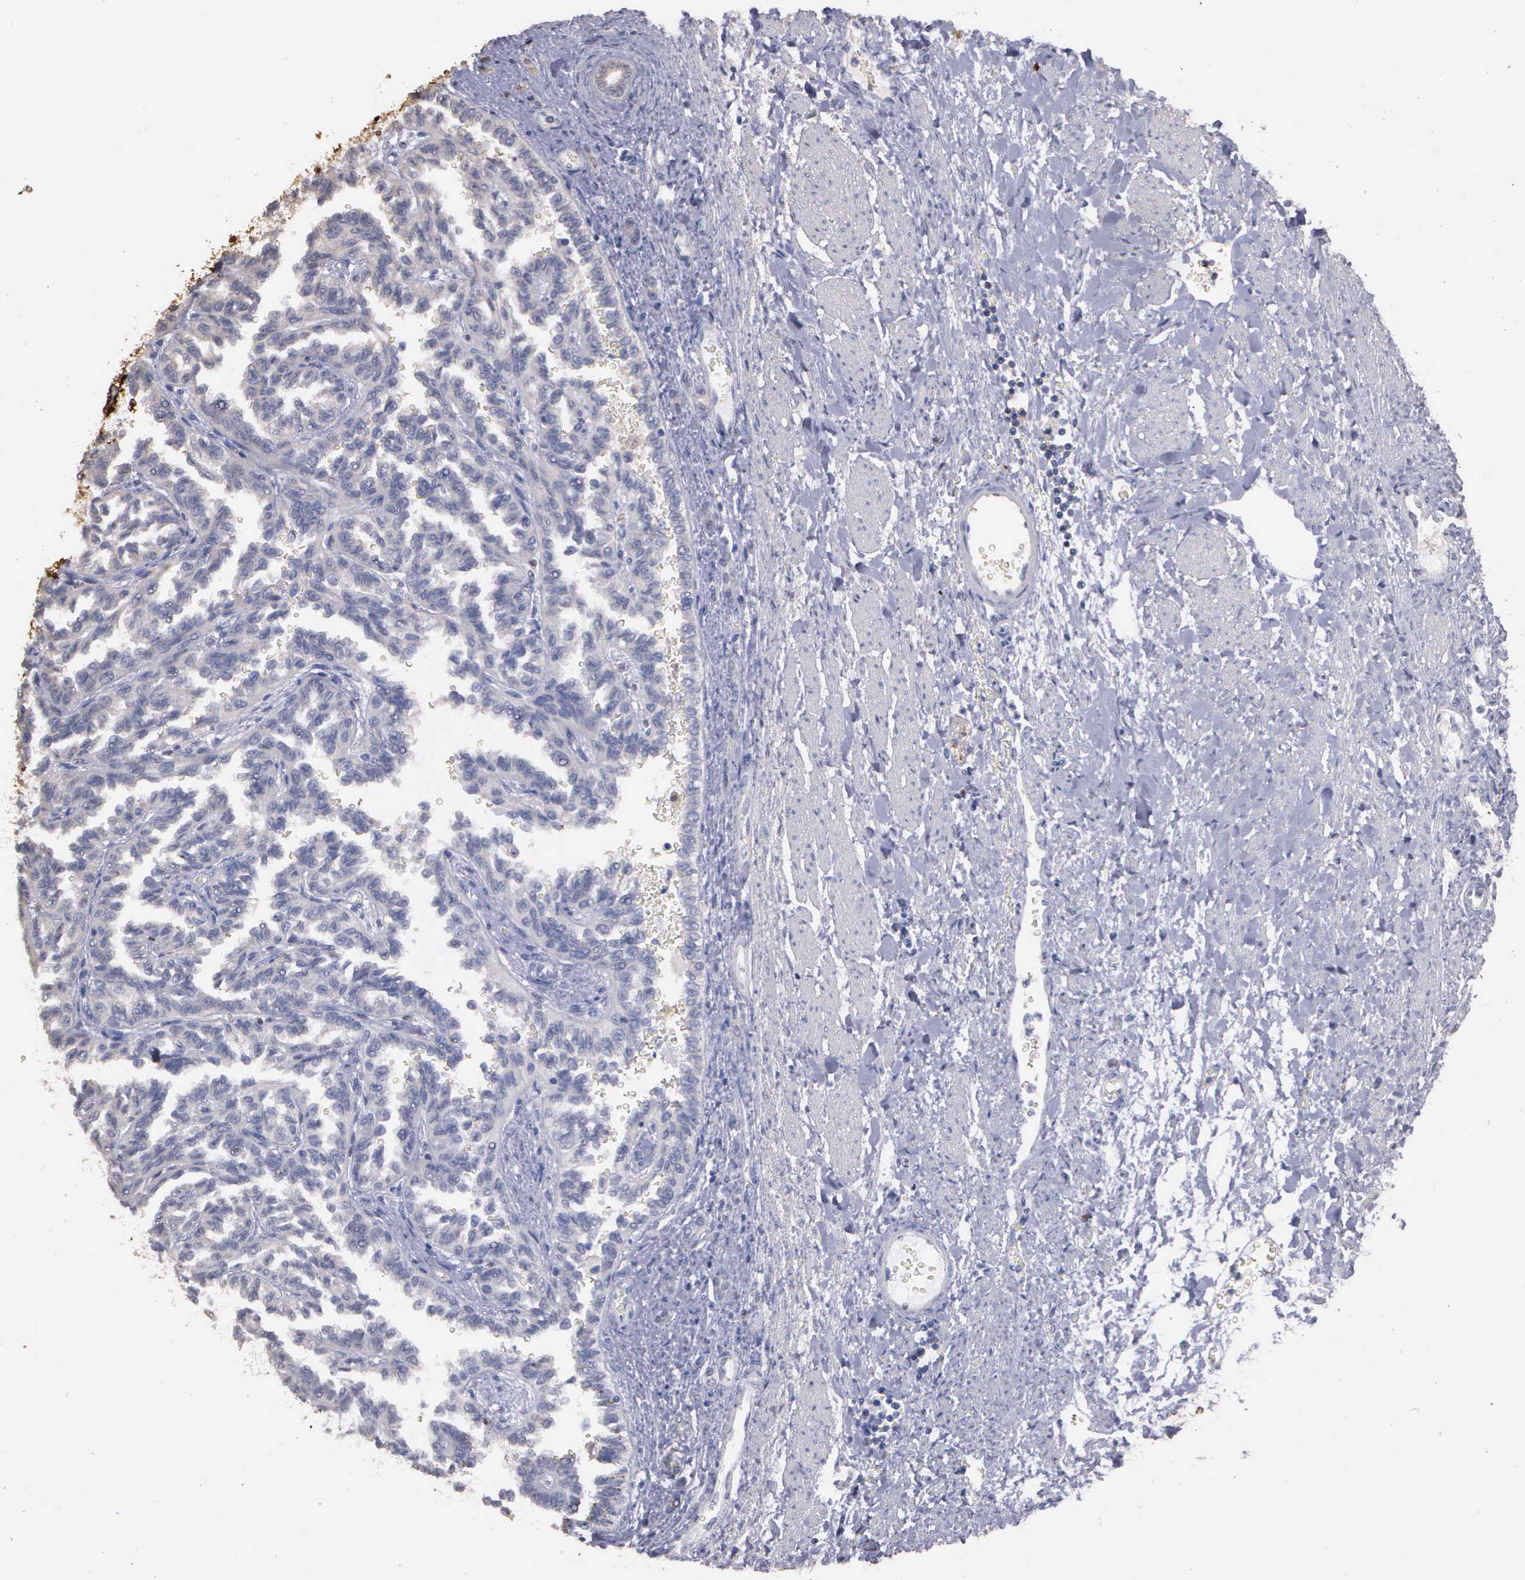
{"staining": {"intensity": "negative", "quantity": "none", "location": "none"}, "tissue": "renal cancer", "cell_type": "Tumor cells", "image_type": "cancer", "snomed": [{"axis": "morphology", "description": "Inflammation, NOS"}, {"axis": "morphology", "description": "Adenocarcinoma, NOS"}, {"axis": "topography", "description": "Kidney"}], "caption": "Immunohistochemistry histopathology image of neoplastic tissue: renal adenocarcinoma stained with DAB demonstrates no significant protein staining in tumor cells.", "gene": "ENO3", "patient": {"sex": "male", "age": 68}}